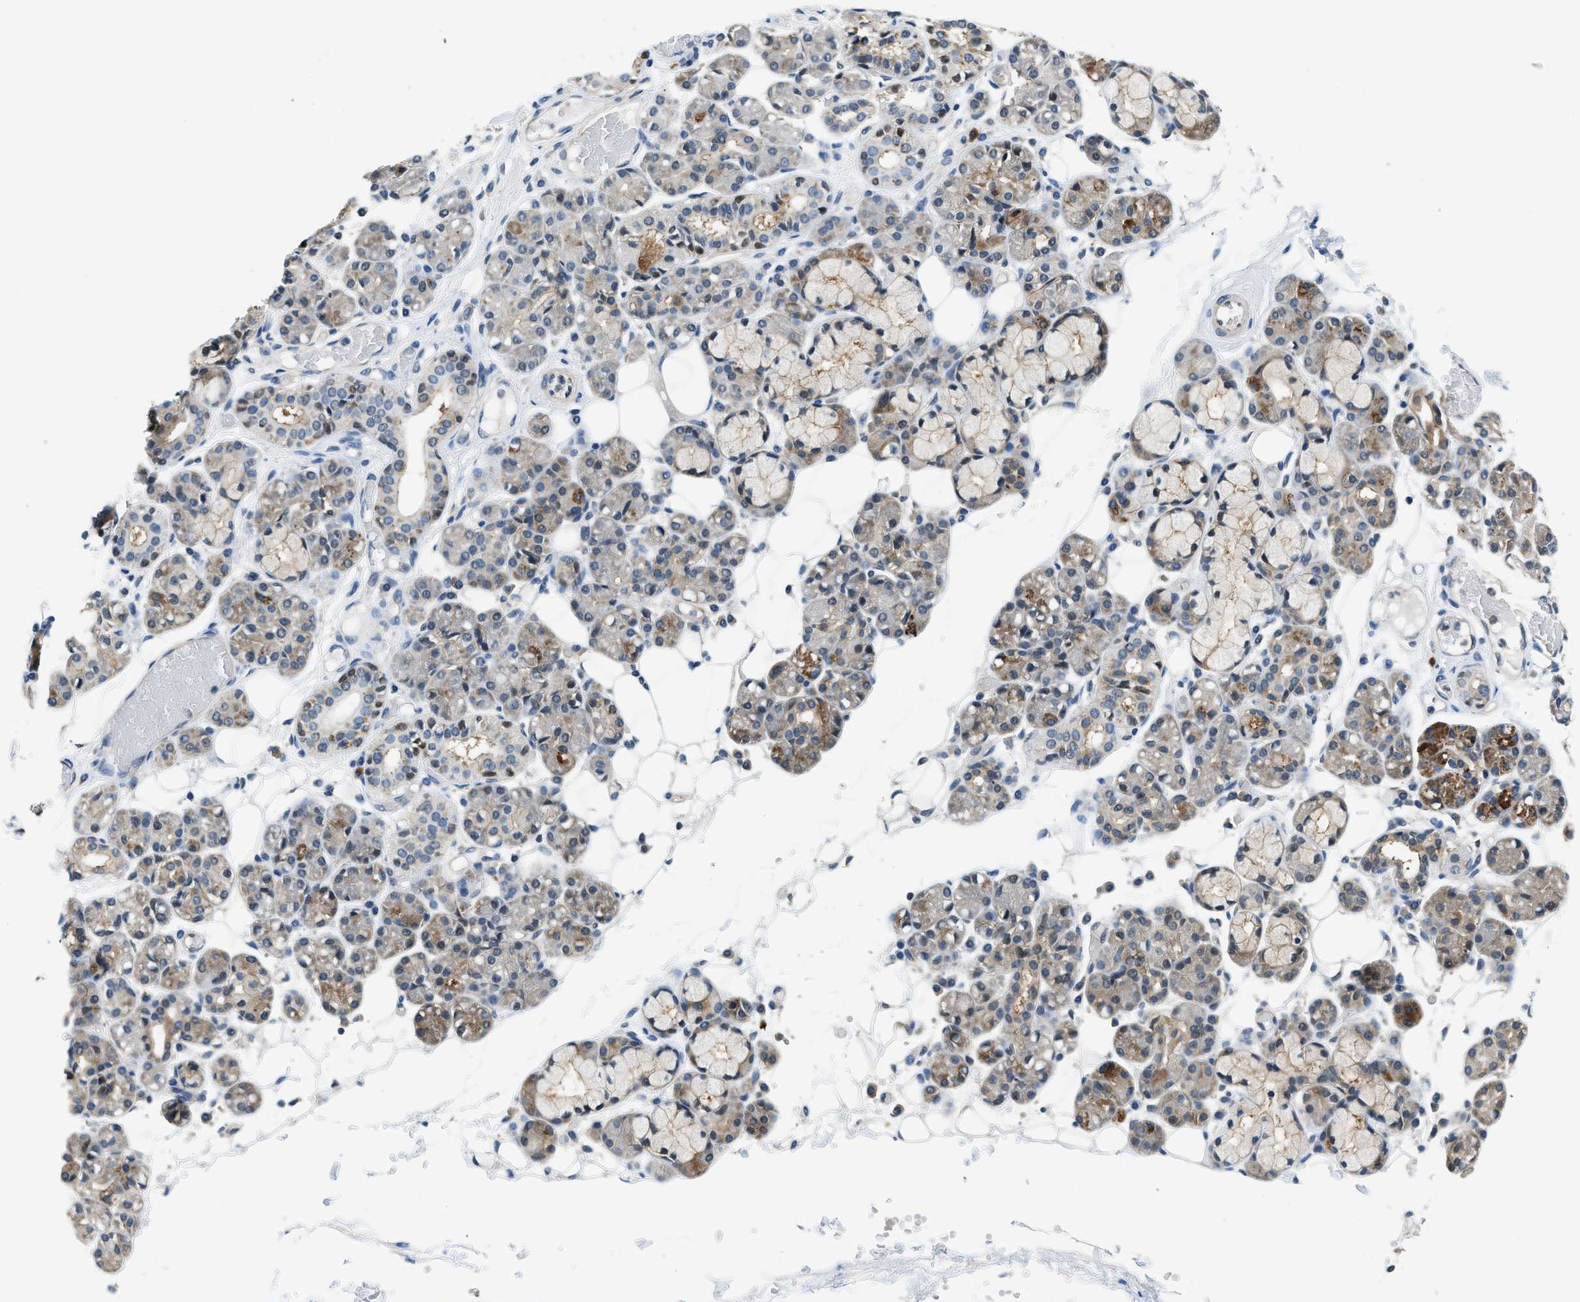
{"staining": {"intensity": "weak", "quantity": "<25%", "location": "cytoplasmic/membranous"}, "tissue": "salivary gland", "cell_type": "Glandular cells", "image_type": "normal", "snomed": [{"axis": "morphology", "description": "Normal tissue, NOS"}, {"axis": "topography", "description": "Salivary gland"}], "caption": "High magnification brightfield microscopy of benign salivary gland stained with DAB (brown) and counterstained with hematoxylin (blue): glandular cells show no significant staining.", "gene": "CBLB", "patient": {"sex": "male", "age": 63}}